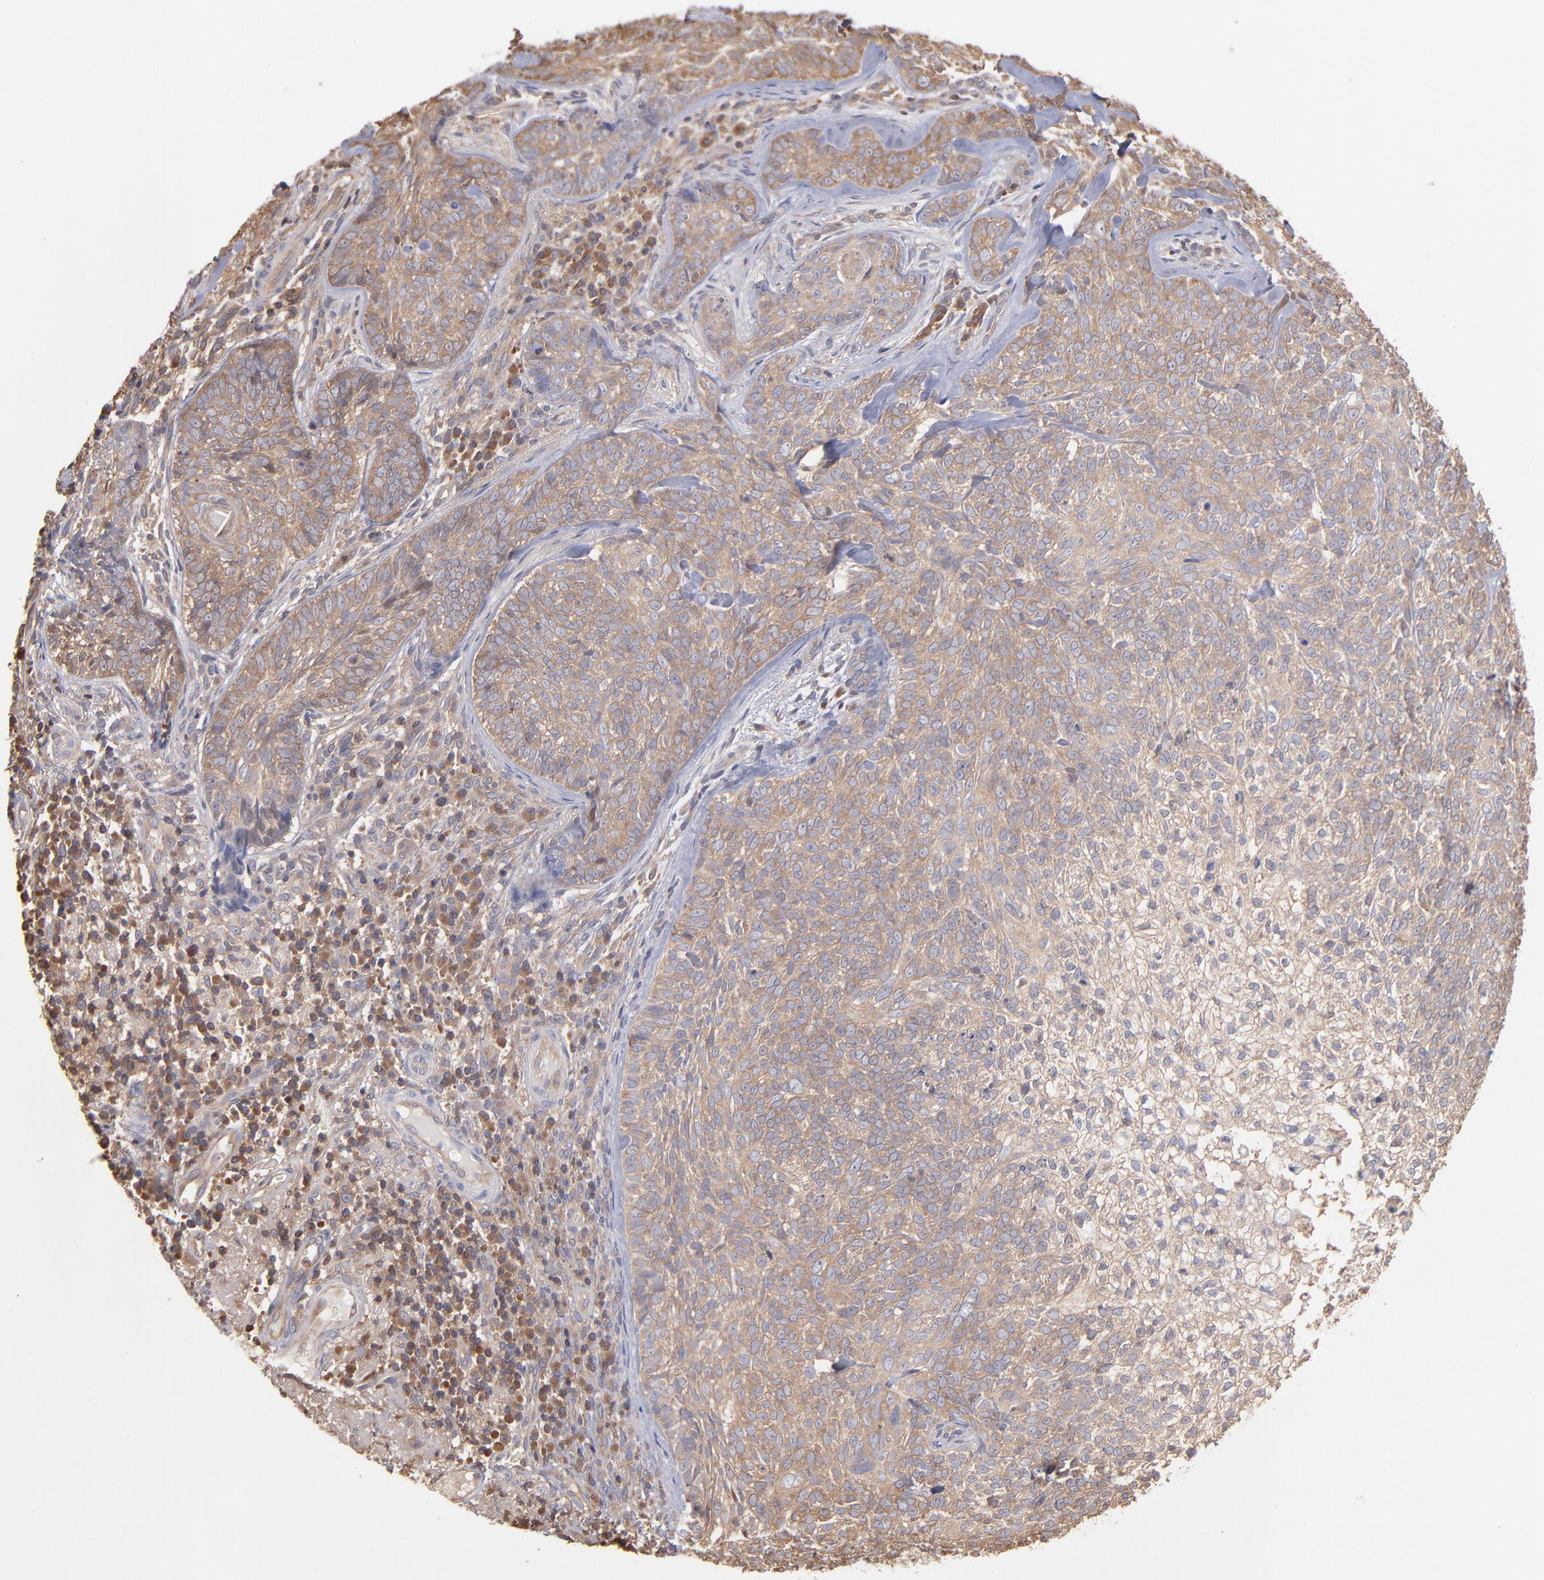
{"staining": {"intensity": "moderate", "quantity": ">75%", "location": "cytoplasmic/membranous"}, "tissue": "skin cancer", "cell_type": "Tumor cells", "image_type": "cancer", "snomed": [{"axis": "morphology", "description": "Basal cell carcinoma"}, {"axis": "topography", "description": "Skin"}], "caption": "A high-resolution image shows immunohistochemistry staining of basal cell carcinoma (skin), which displays moderate cytoplasmic/membranous positivity in approximately >75% of tumor cells.", "gene": "MAP2K2", "patient": {"sex": "male", "age": 72}}